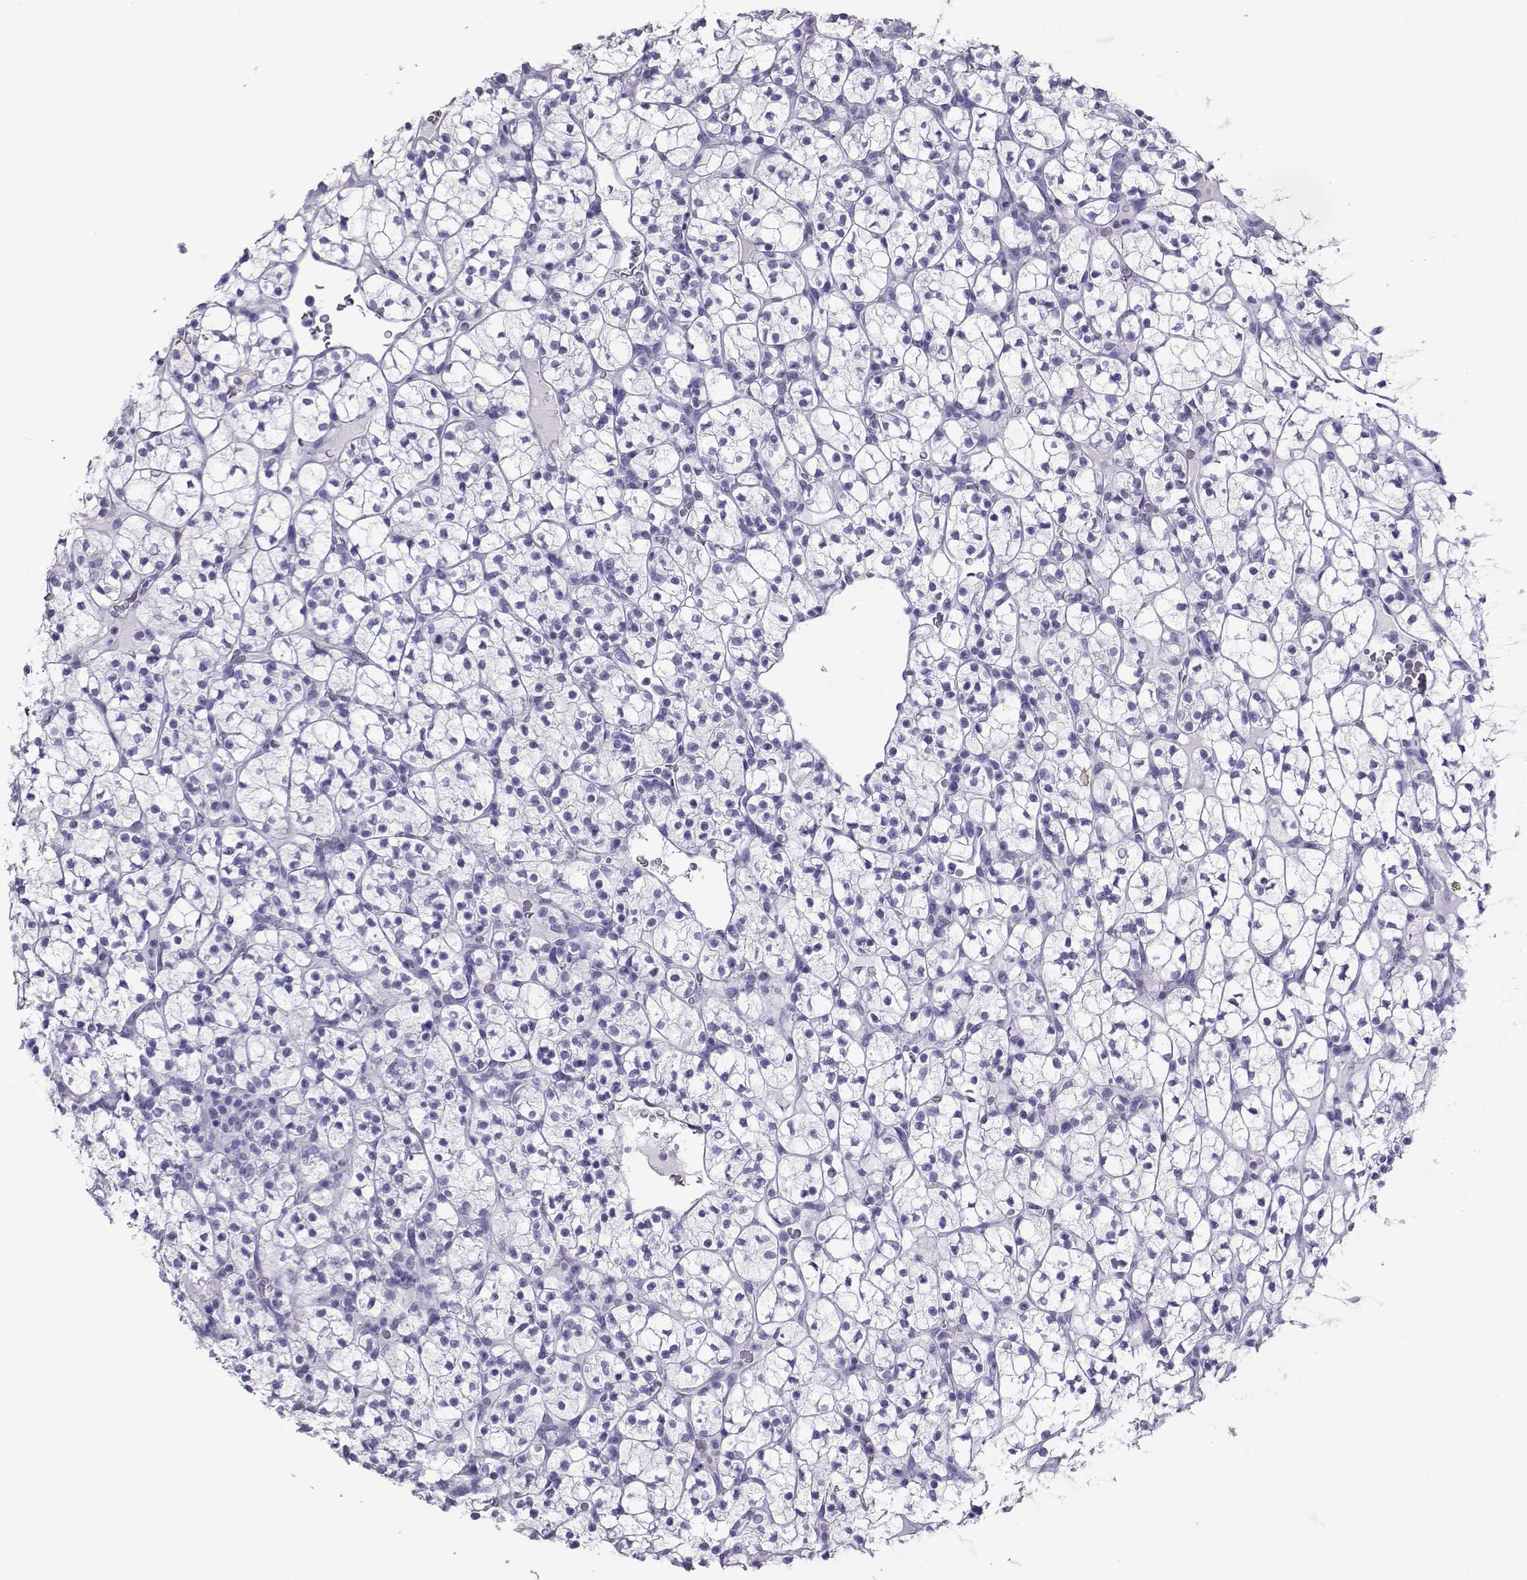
{"staining": {"intensity": "negative", "quantity": "none", "location": "none"}, "tissue": "renal cancer", "cell_type": "Tumor cells", "image_type": "cancer", "snomed": [{"axis": "morphology", "description": "Adenocarcinoma, NOS"}, {"axis": "topography", "description": "Kidney"}], "caption": "Renal cancer (adenocarcinoma) stained for a protein using IHC displays no positivity tumor cells.", "gene": "LORICRIN", "patient": {"sex": "female", "age": 89}}